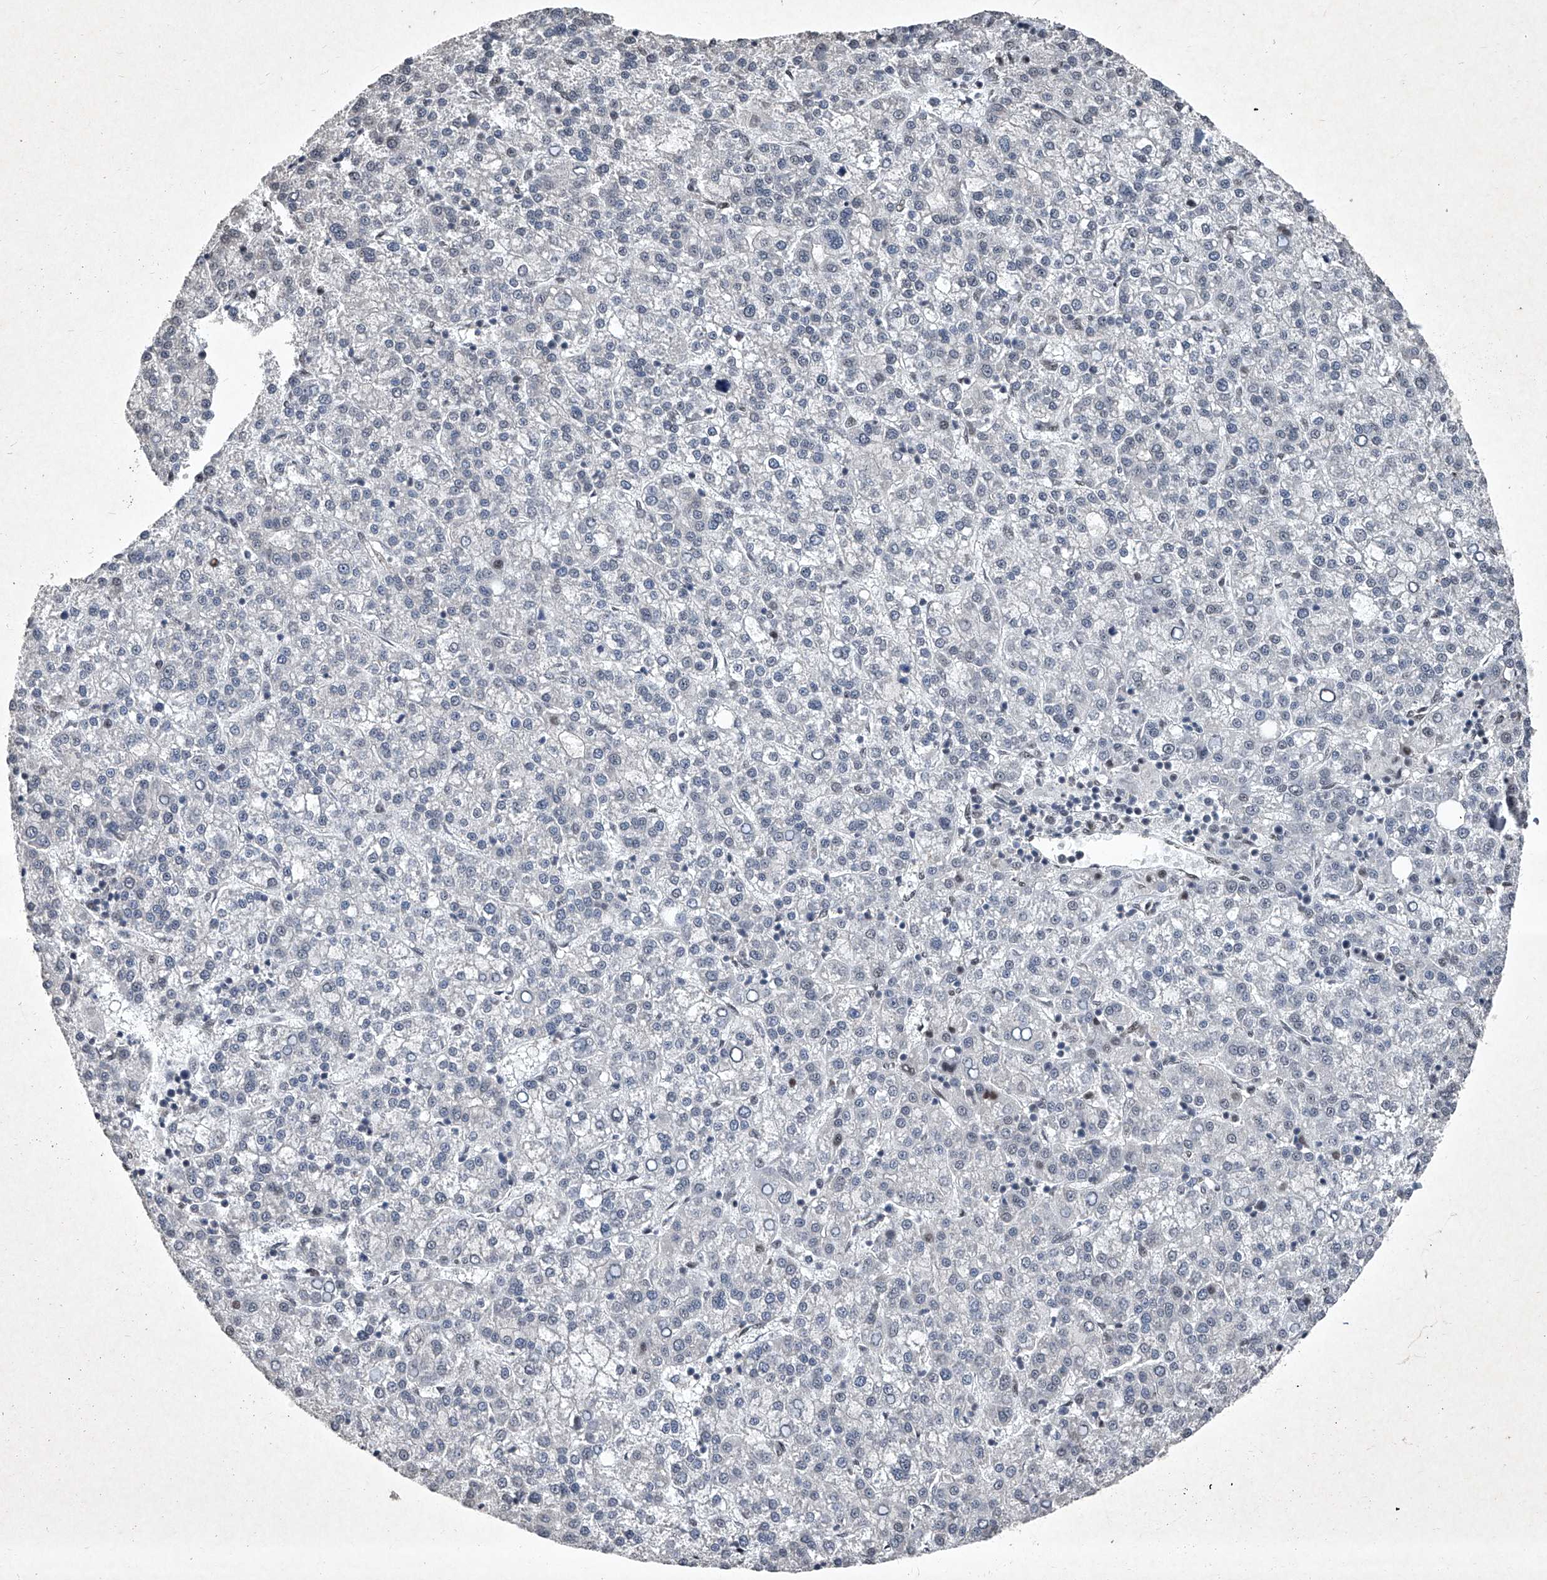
{"staining": {"intensity": "weak", "quantity": "<25%", "location": "nuclear"}, "tissue": "liver cancer", "cell_type": "Tumor cells", "image_type": "cancer", "snomed": [{"axis": "morphology", "description": "Carcinoma, Hepatocellular, NOS"}, {"axis": "topography", "description": "Liver"}], "caption": "An image of liver hepatocellular carcinoma stained for a protein exhibits no brown staining in tumor cells. (Brightfield microscopy of DAB (3,3'-diaminobenzidine) IHC at high magnification).", "gene": "DDX39B", "patient": {"sex": "female", "age": 58}}